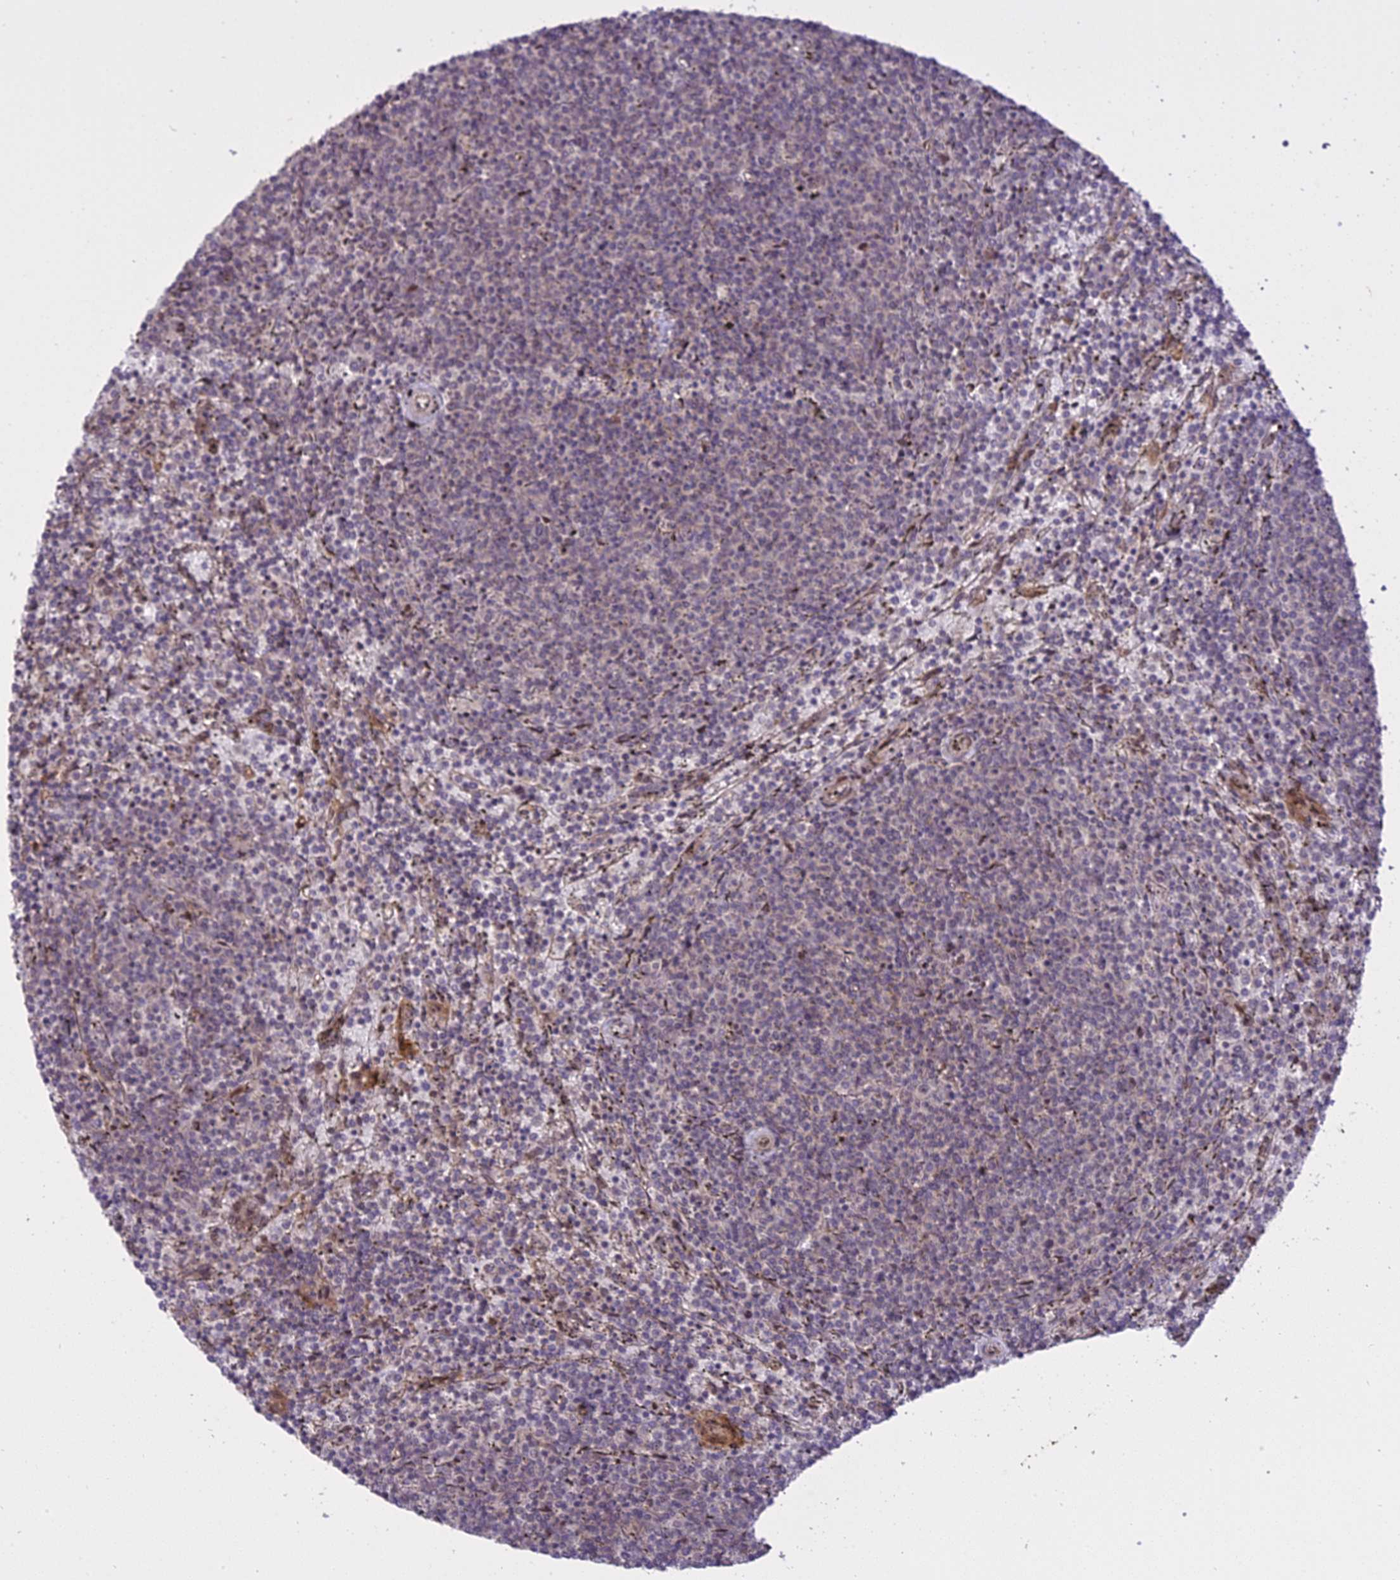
{"staining": {"intensity": "negative", "quantity": "none", "location": "none"}, "tissue": "lymphoma", "cell_type": "Tumor cells", "image_type": "cancer", "snomed": [{"axis": "morphology", "description": "Malignant lymphoma, non-Hodgkin's type, Low grade"}, {"axis": "topography", "description": "Spleen"}], "caption": "This is an immunohistochemistry (IHC) histopathology image of lymphoma. There is no expression in tumor cells.", "gene": "PRELID2", "patient": {"sex": "female", "age": 50}}